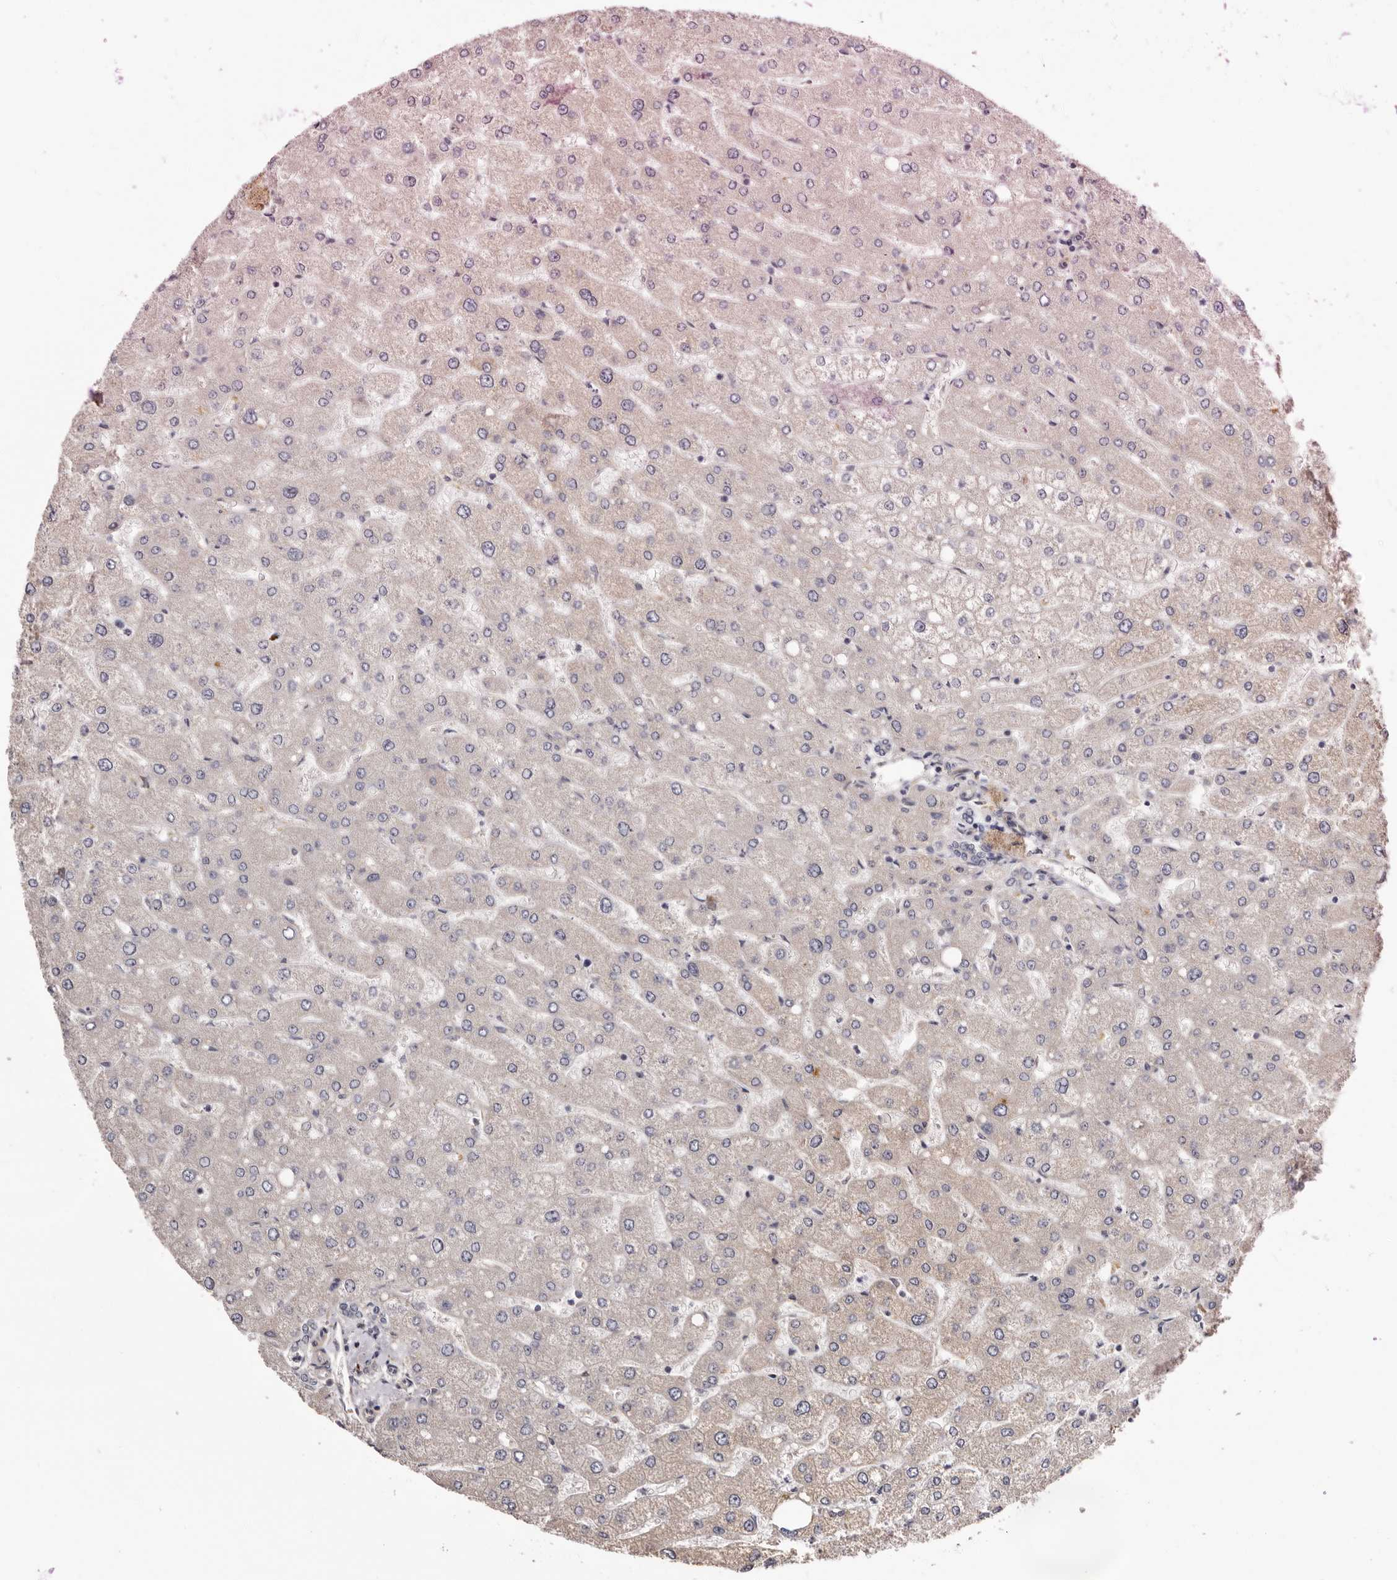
{"staining": {"intensity": "negative", "quantity": "none", "location": "none"}, "tissue": "liver", "cell_type": "Cholangiocytes", "image_type": "normal", "snomed": [{"axis": "morphology", "description": "Normal tissue, NOS"}, {"axis": "topography", "description": "Liver"}], "caption": "This is an IHC image of benign liver. There is no staining in cholangiocytes.", "gene": "PANK4", "patient": {"sex": "male", "age": 55}}